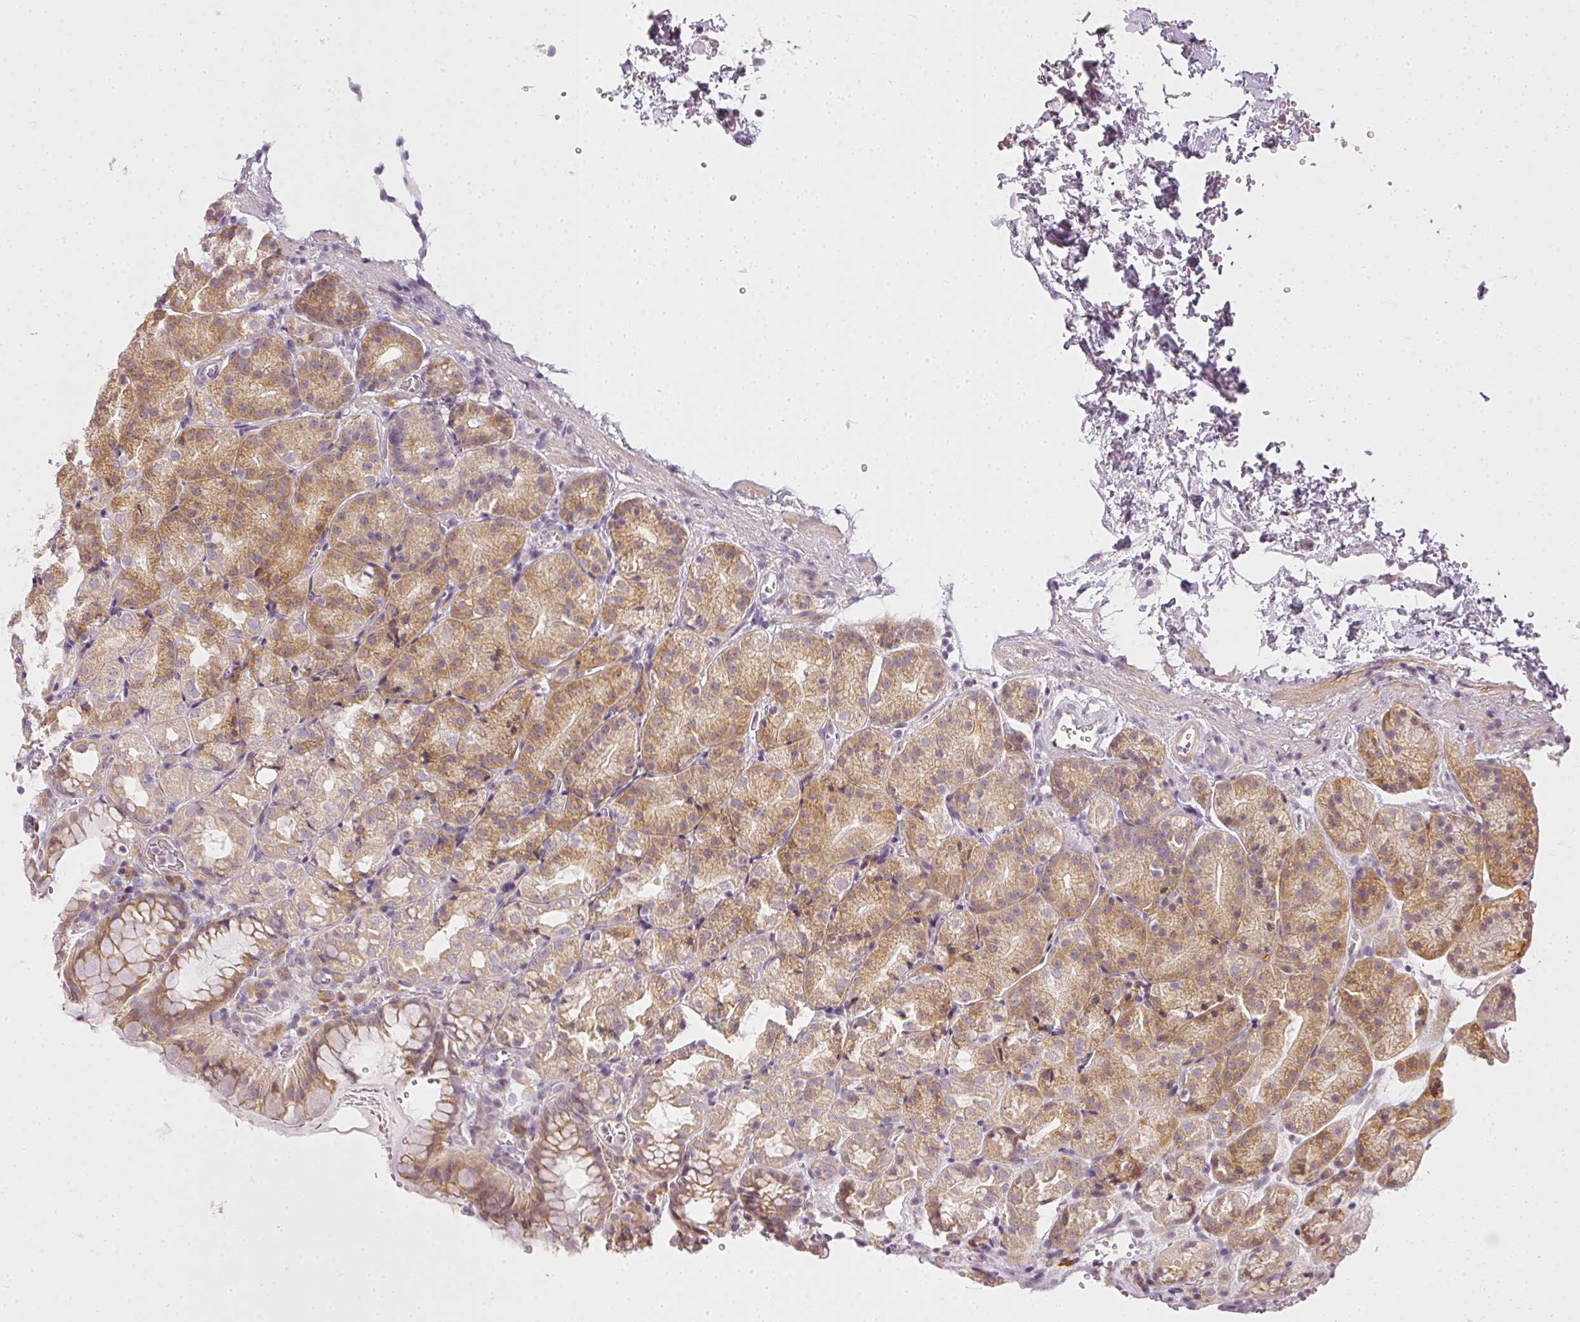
{"staining": {"intensity": "moderate", "quantity": "25%-75%", "location": "cytoplasmic/membranous"}, "tissue": "stomach", "cell_type": "Glandular cells", "image_type": "normal", "snomed": [{"axis": "morphology", "description": "Normal tissue, NOS"}, {"axis": "topography", "description": "Stomach, upper"}], "caption": "Stomach stained with DAB IHC reveals medium levels of moderate cytoplasmic/membranous staining in approximately 25%-75% of glandular cells. (Brightfield microscopy of DAB IHC at high magnification).", "gene": "MED19", "patient": {"sex": "female", "age": 81}}